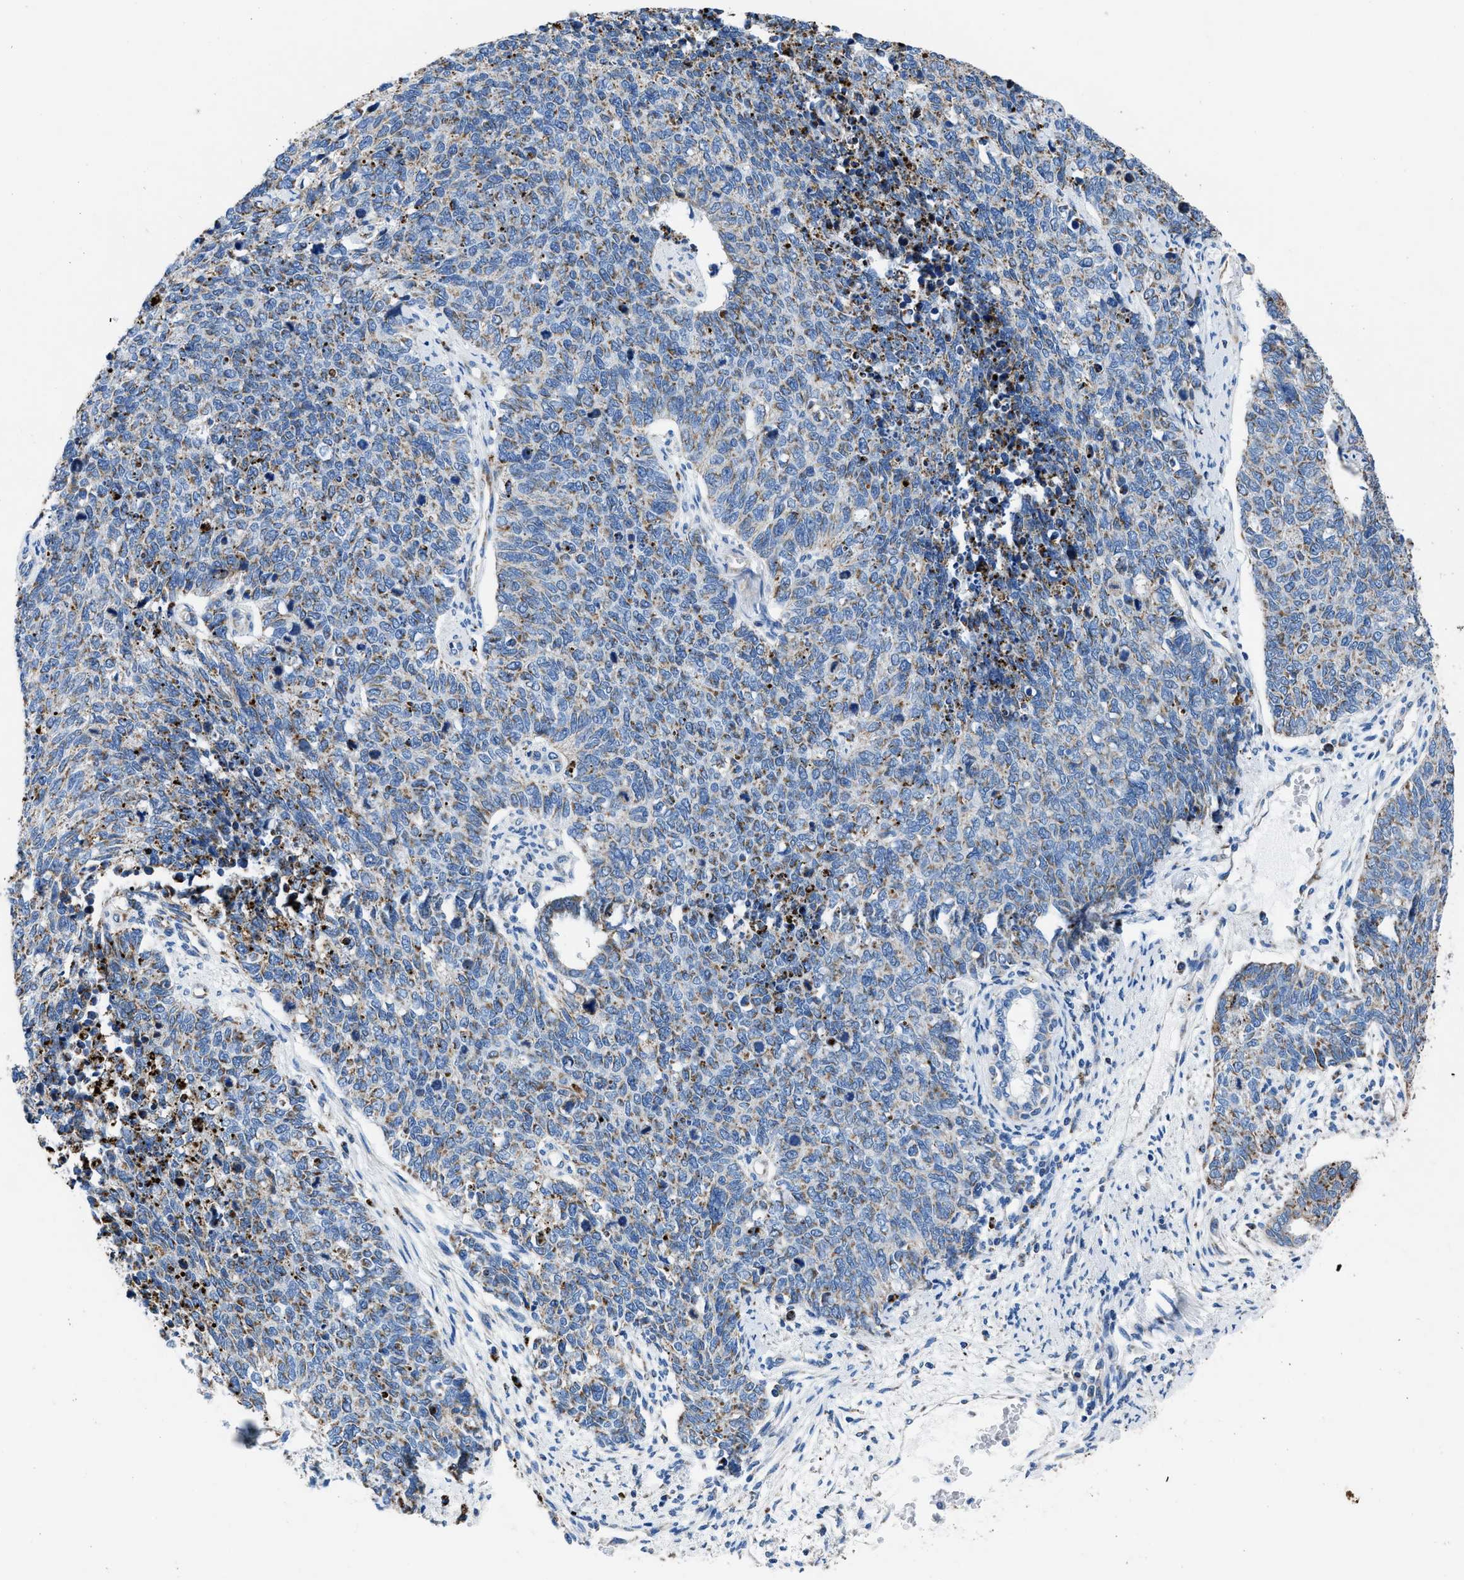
{"staining": {"intensity": "moderate", "quantity": "25%-75%", "location": "cytoplasmic/membranous"}, "tissue": "cervical cancer", "cell_type": "Tumor cells", "image_type": "cancer", "snomed": [{"axis": "morphology", "description": "Squamous cell carcinoma, NOS"}, {"axis": "topography", "description": "Cervix"}], "caption": "Immunohistochemical staining of cervical cancer shows medium levels of moderate cytoplasmic/membranous expression in about 25%-75% of tumor cells.", "gene": "ZDHHC3", "patient": {"sex": "female", "age": 63}}